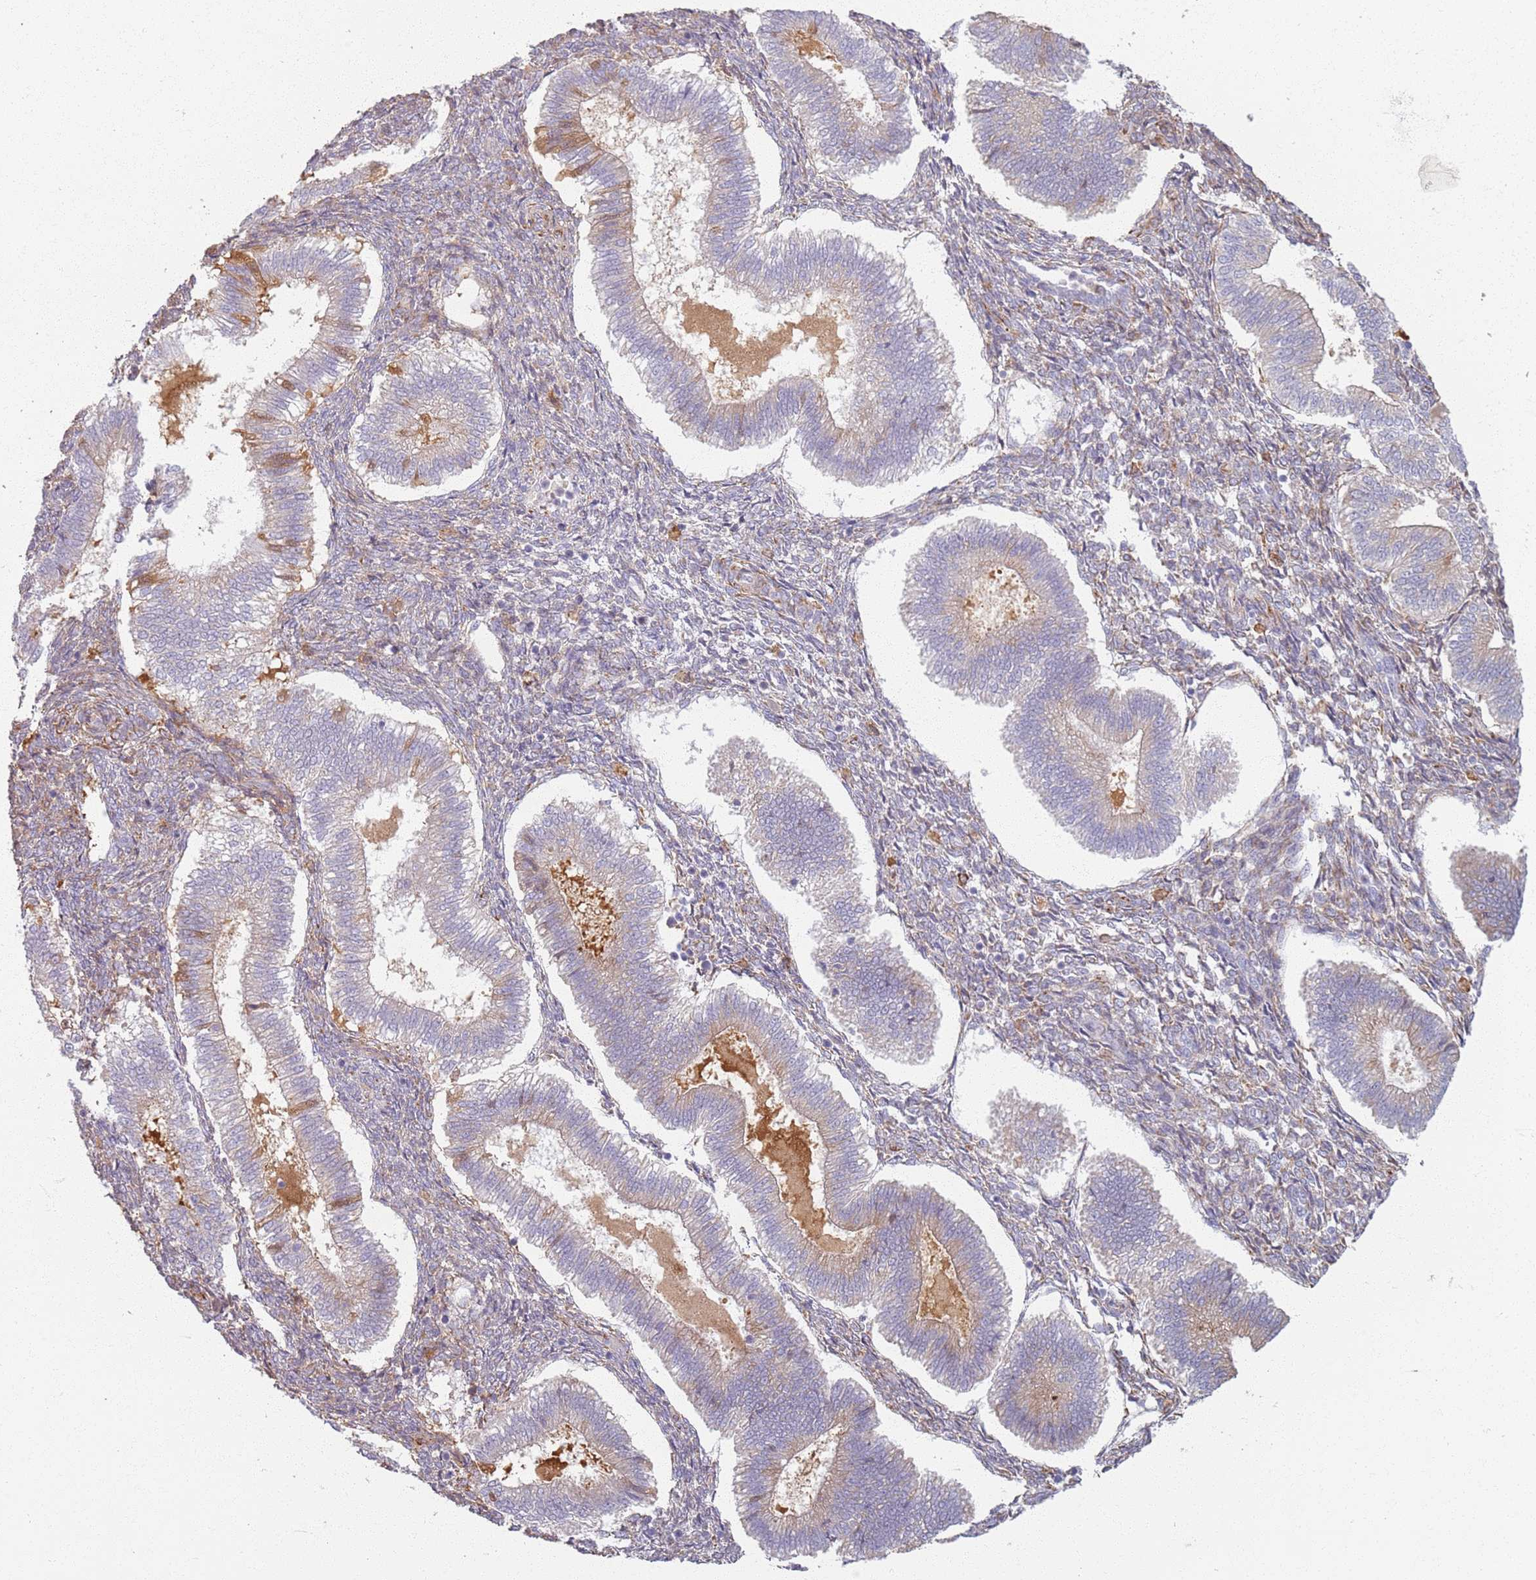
{"staining": {"intensity": "moderate", "quantity": "<25%", "location": "cytoplasmic/membranous"}, "tissue": "endometrium", "cell_type": "Cells in endometrial stroma", "image_type": "normal", "snomed": [{"axis": "morphology", "description": "Normal tissue, NOS"}, {"axis": "topography", "description": "Endometrium"}], "caption": "A high-resolution micrograph shows IHC staining of benign endometrium, which reveals moderate cytoplasmic/membranous expression in about <25% of cells in endometrial stroma.", "gene": "COLGALT1", "patient": {"sex": "female", "age": 25}}